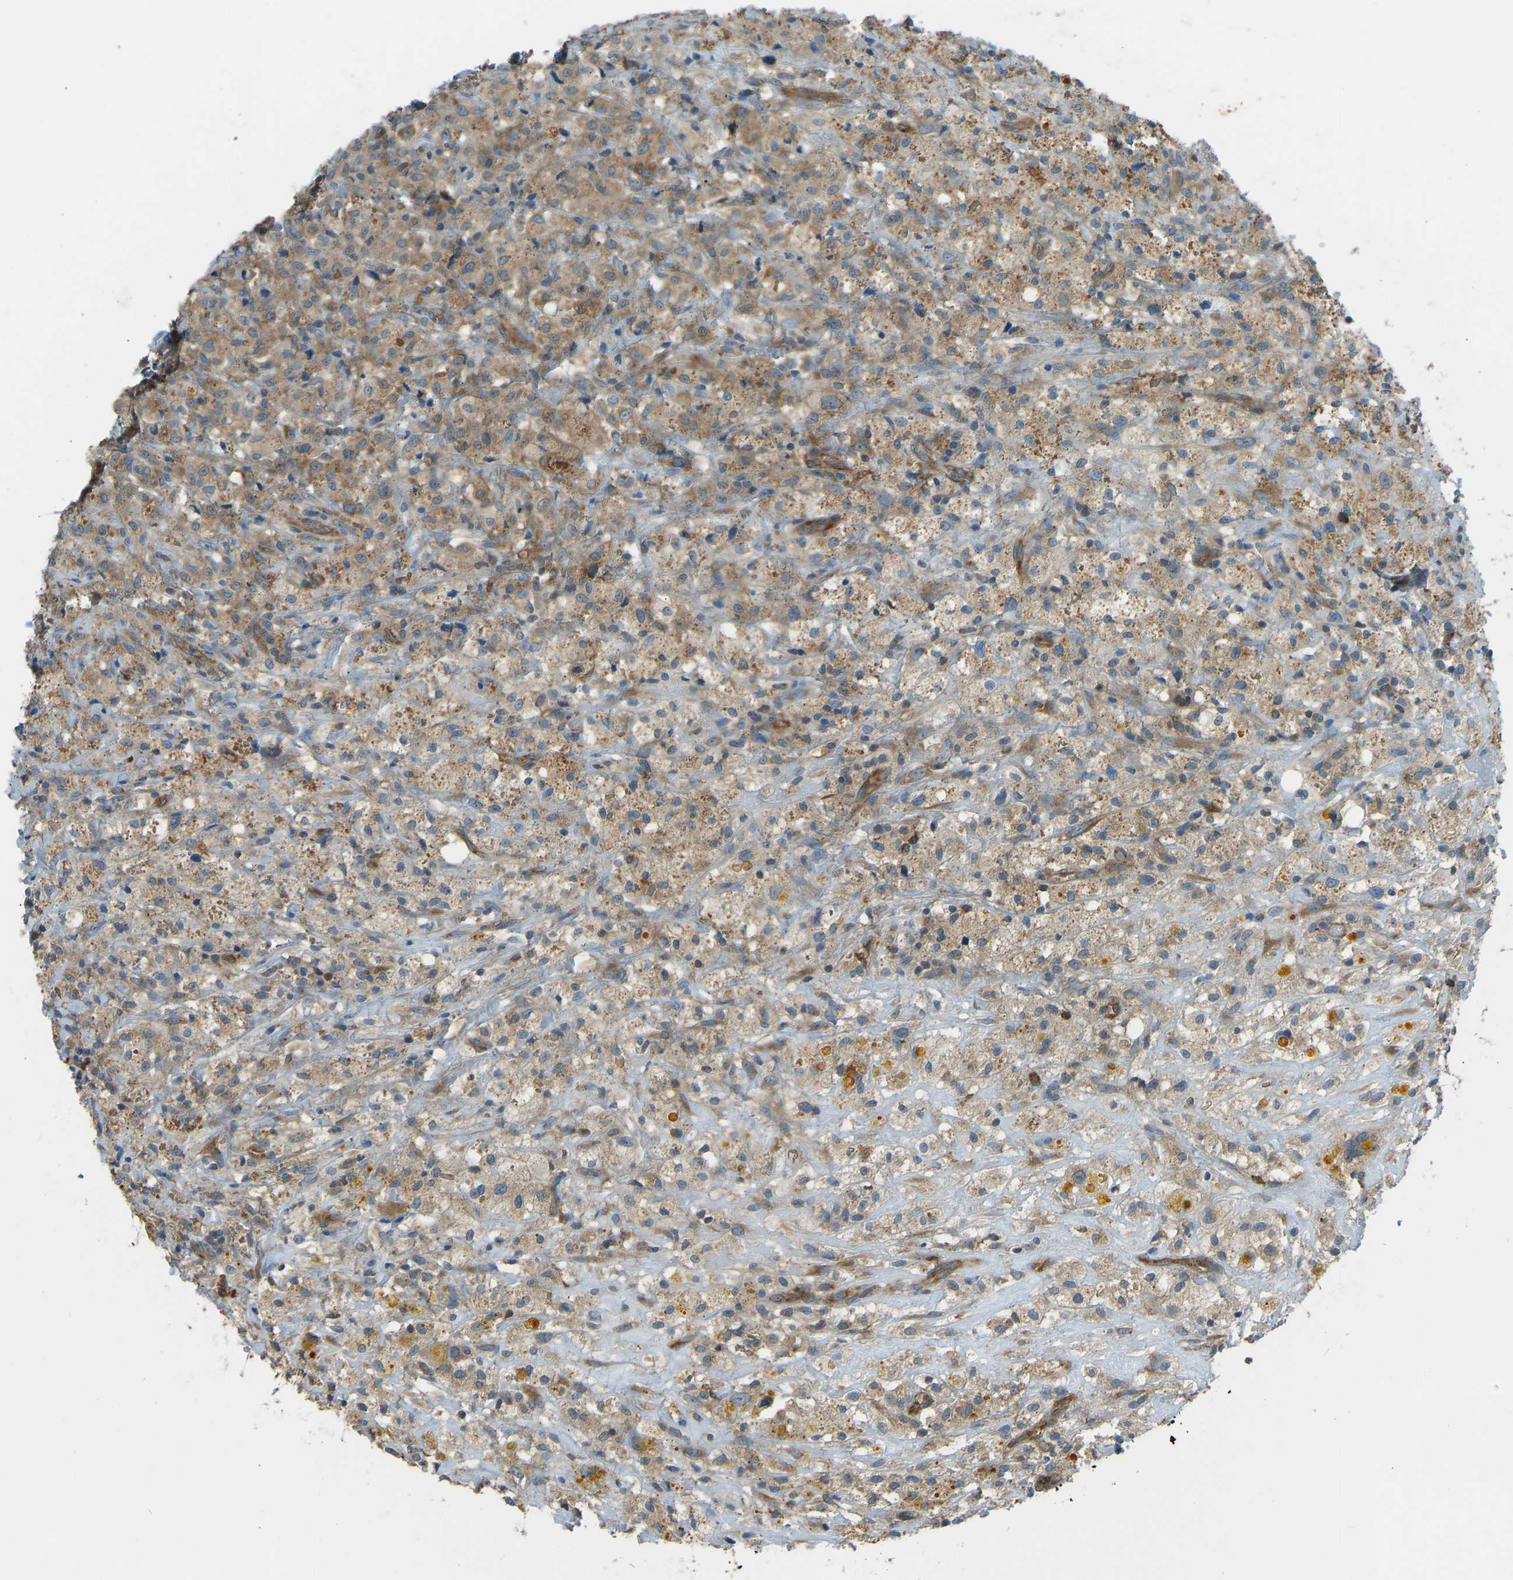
{"staining": {"intensity": "moderate", "quantity": ">75%", "location": "cytoplasmic/membranous"}, "tissue": "testis cancer", "cell_type": "Tumor cells", "image_type": "cancer", "snomed": [{"axis": "morphology", "description": "Carcinoma, Embryonal, NOS"}, {"axis": "topography", "description": "Testis"}], "caption": "This histopathology image demonstrates immunohistochemistry staining of embryonal carcinoma (testis), with medium moderate cytoplasmic/membranous positivity in about >75% of tumor cells.", "gene": "STAU2", "patient": {"sex": "male", "age": 2}}